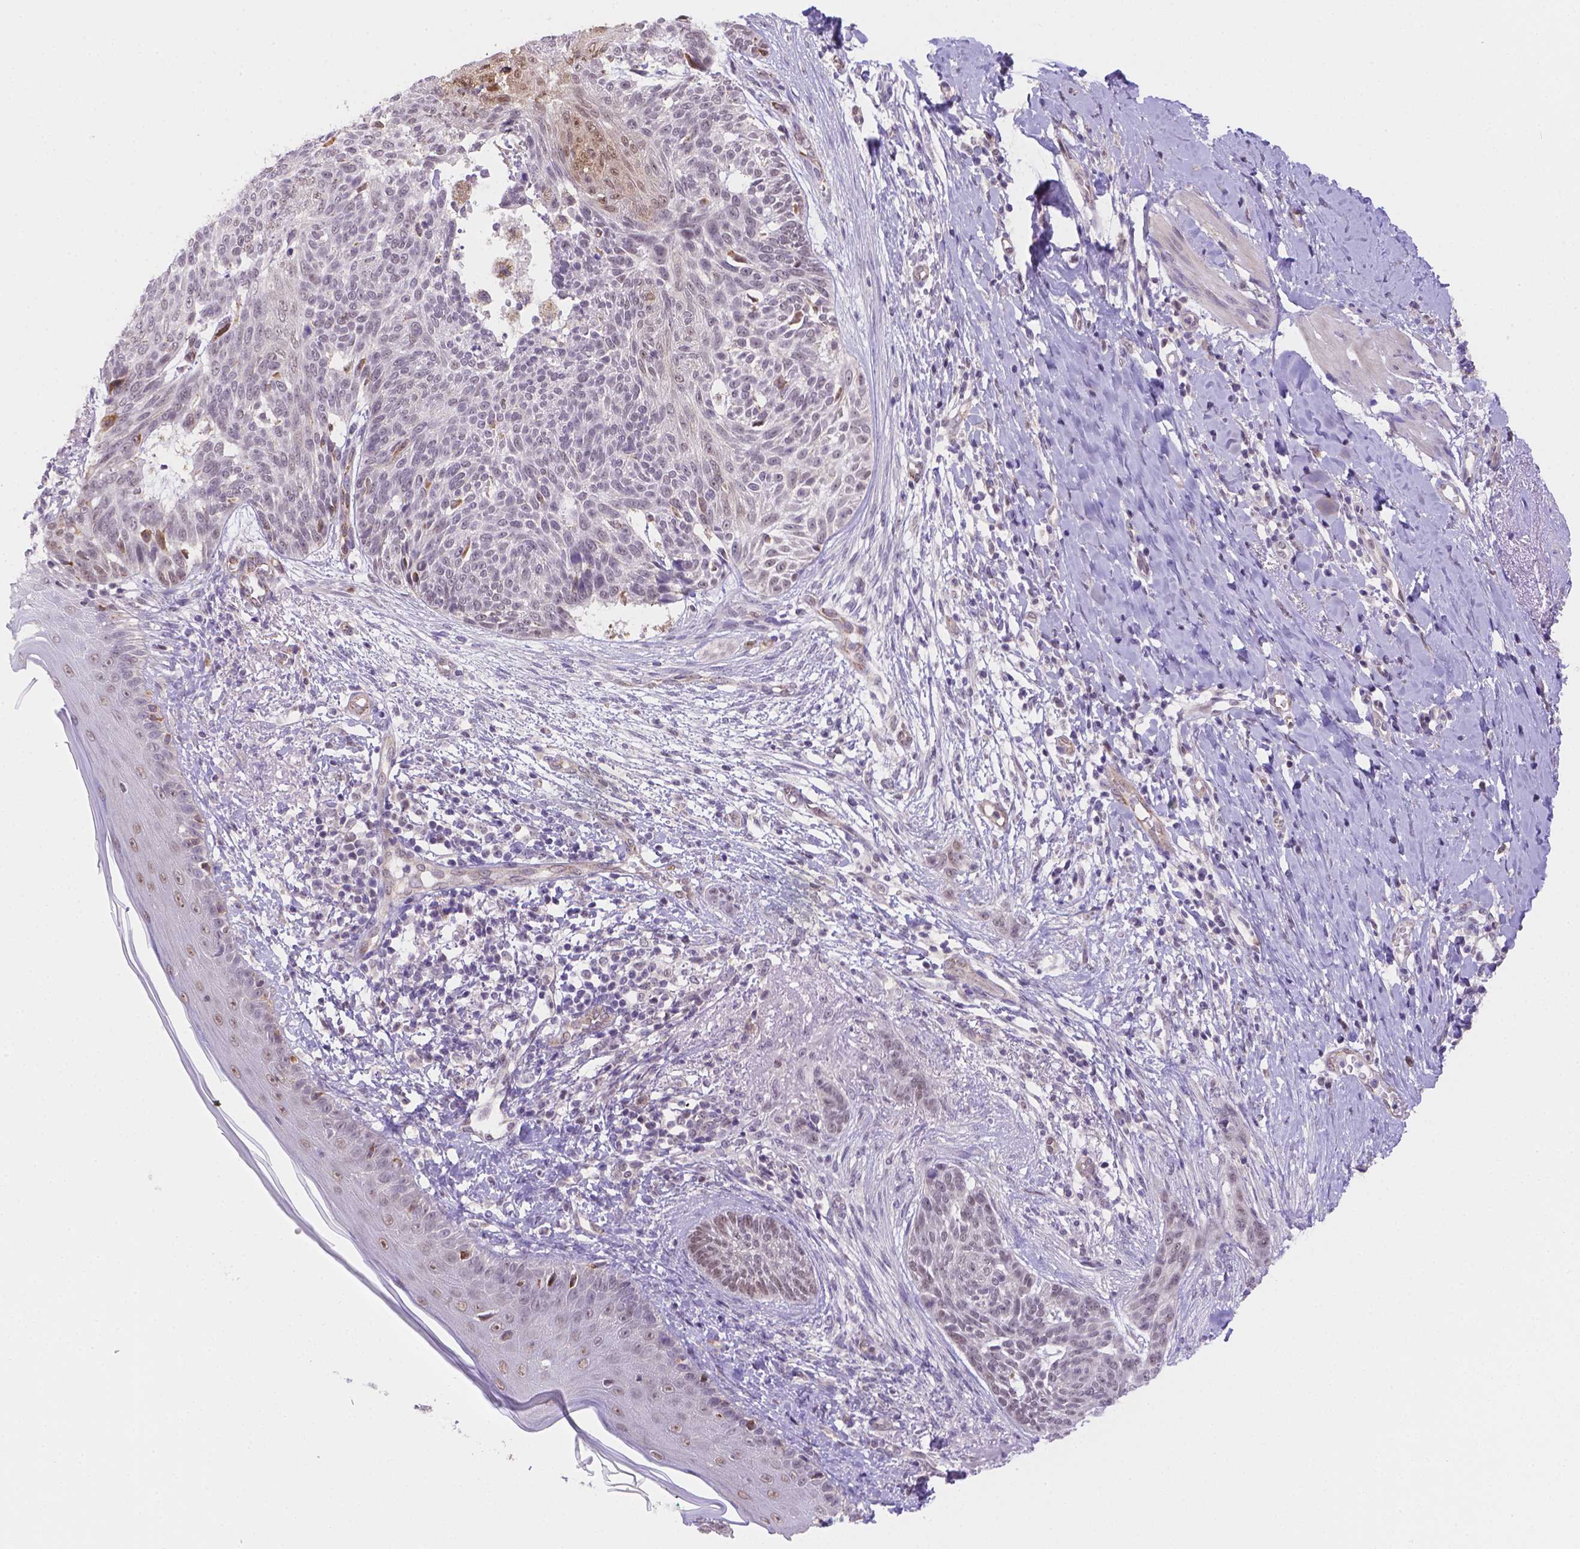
{"staining": {"intensity": "negative", "quantity": "none", "location": "none"}, "tissue": "skin cancer", "cell_type": "Tumor cells", "image_type": "cancer", "snomed": [{"axis": "morphology", "description": "Normal tissue, NOS"}, {"axis": "morphology", "description": "Basal cell carcinoma"}, {"axis": "topography", "description": "Skin"}], "caption": "Protein analysis of skin cancer (basal cell carcinoma) demonstrates no significant expression in tumor cells.", "gene": "NXPE2", "patient": {"sex": "male", "age": 84}}